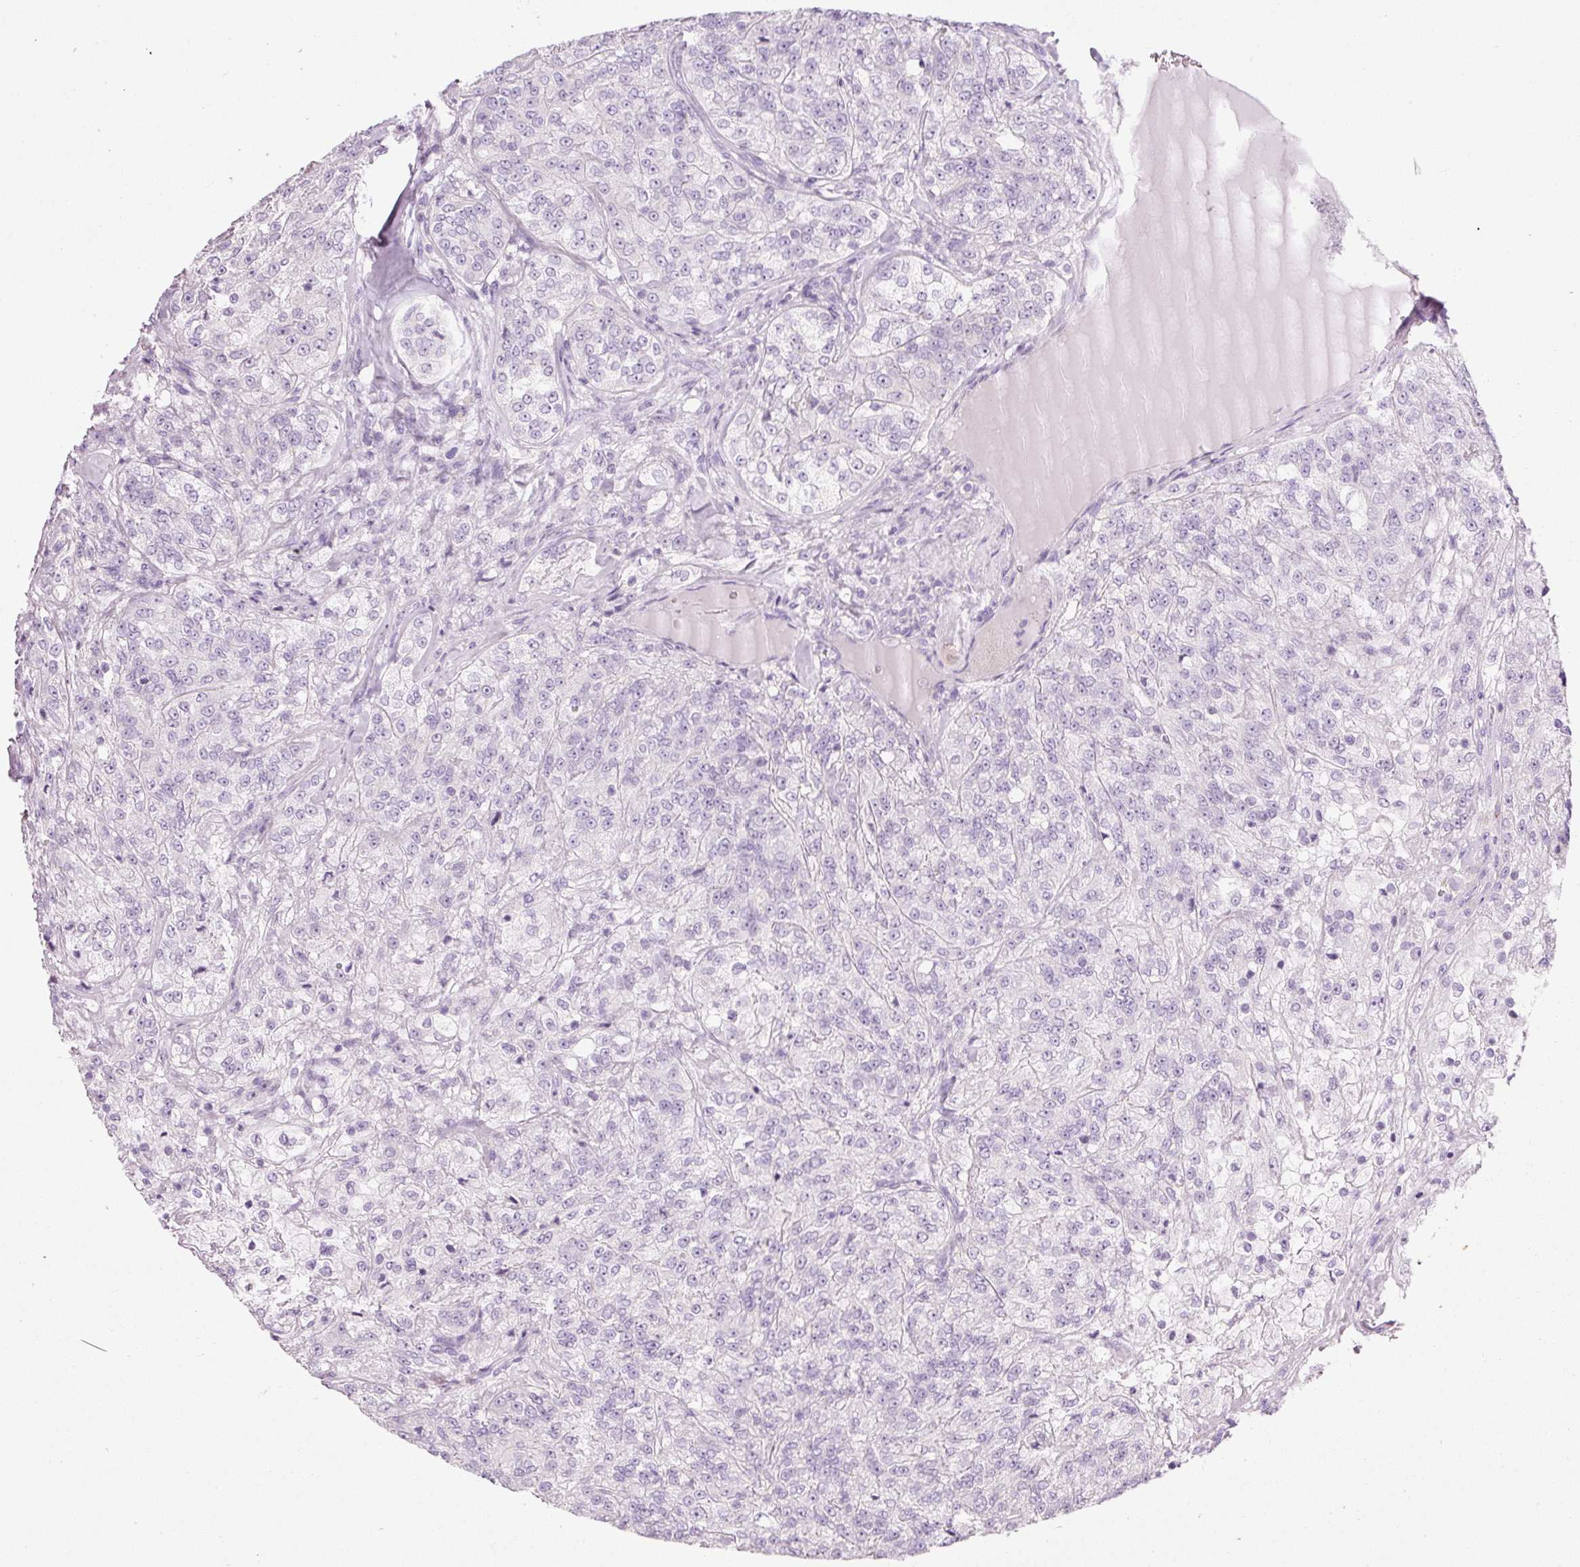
{"staining": {"intensity": "negative", "quantity": "none", "location": "none"}, "tissue": "renal cancer", "cell_type": "Tumor cells", "image_type": "cancer", "snomed": [{"axis": "morphology", "description": "Adenocarcinoma, NOS"}, {"axis": "topography", "description": "Kidney"}], "caption": "This is an immunohistochemistry photomicrograph of human adenocarcinoma (renal). There is no expression in tumor cells.", "gene": "CMA1", "patient": {"sex": "female", "age": 63}}